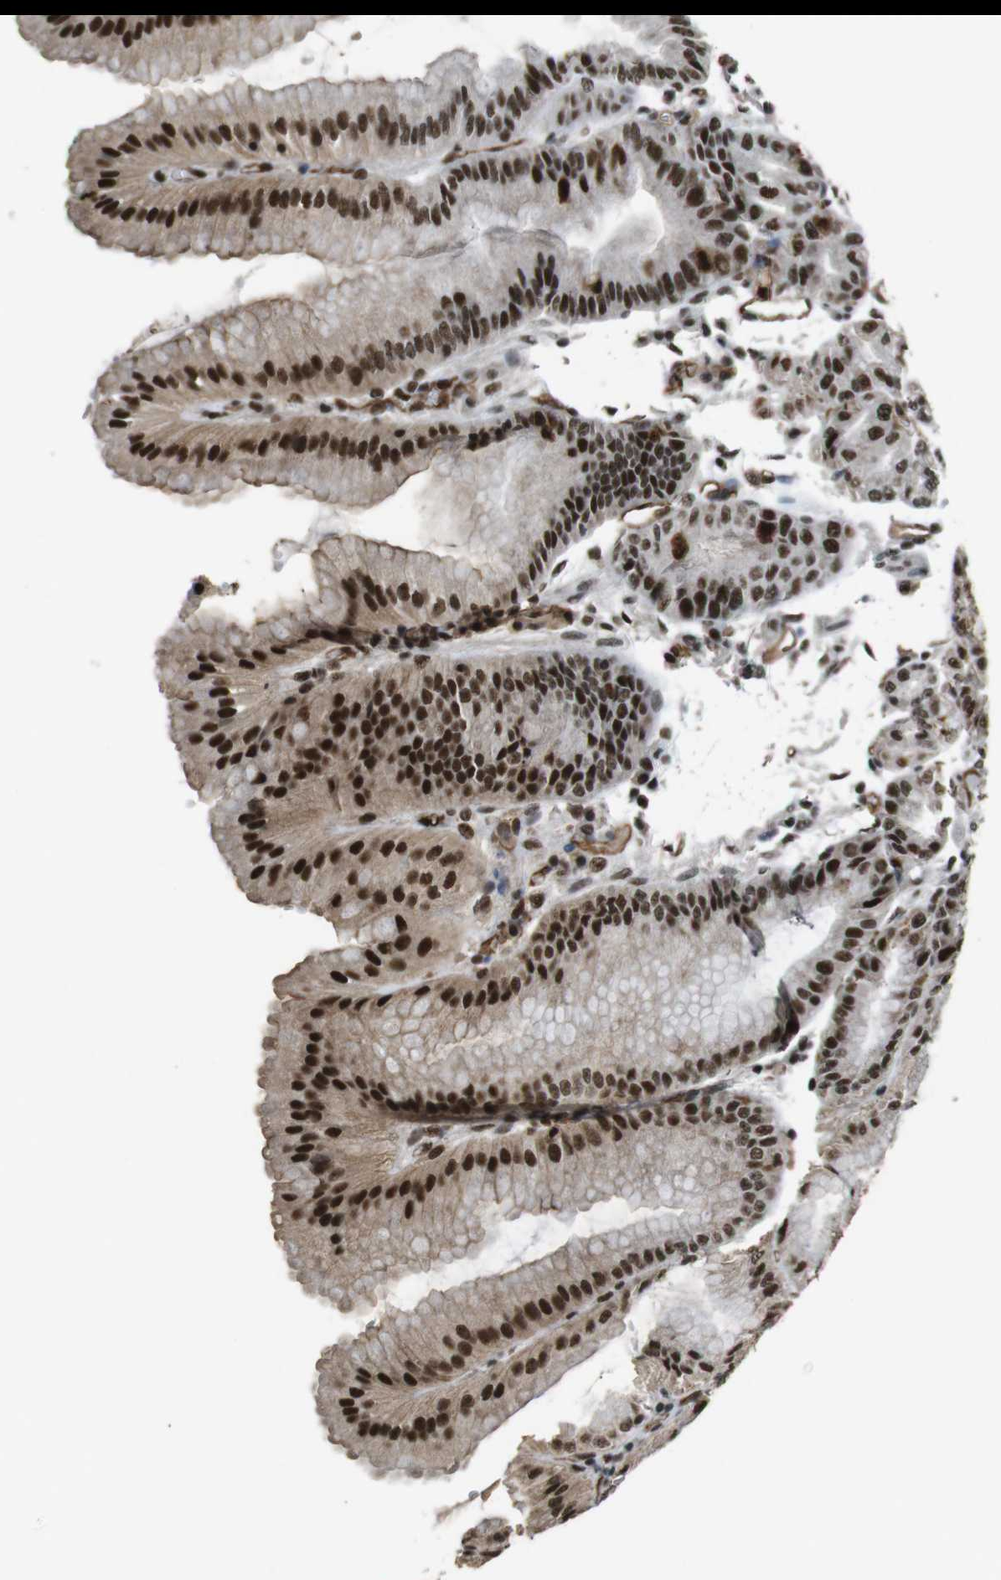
{"staining": {"intensity": "strong", "quantity": ">75%", "location": "cytoplasmic/membranous,nuclear"}, "tissue": "stomach", "cell_type": "Glandular cells", "image_type": "normal", "snomed": [{"axis": "morphology", "description": "Normal tissue, NOS"}, {"axis": "topography", "description": "Stomach, lower"}], "caption": "Immunohistochemical staining of benign human stomach shows >75% levels of strong cytoplasmic/membranous,nuclear protein expression in about >75% of glandular cells. (Brightfield microscopy of DAB IHC at high magnification).", "gene": "CSNK2B", "patient": {"sex": "male", "age": 71}}